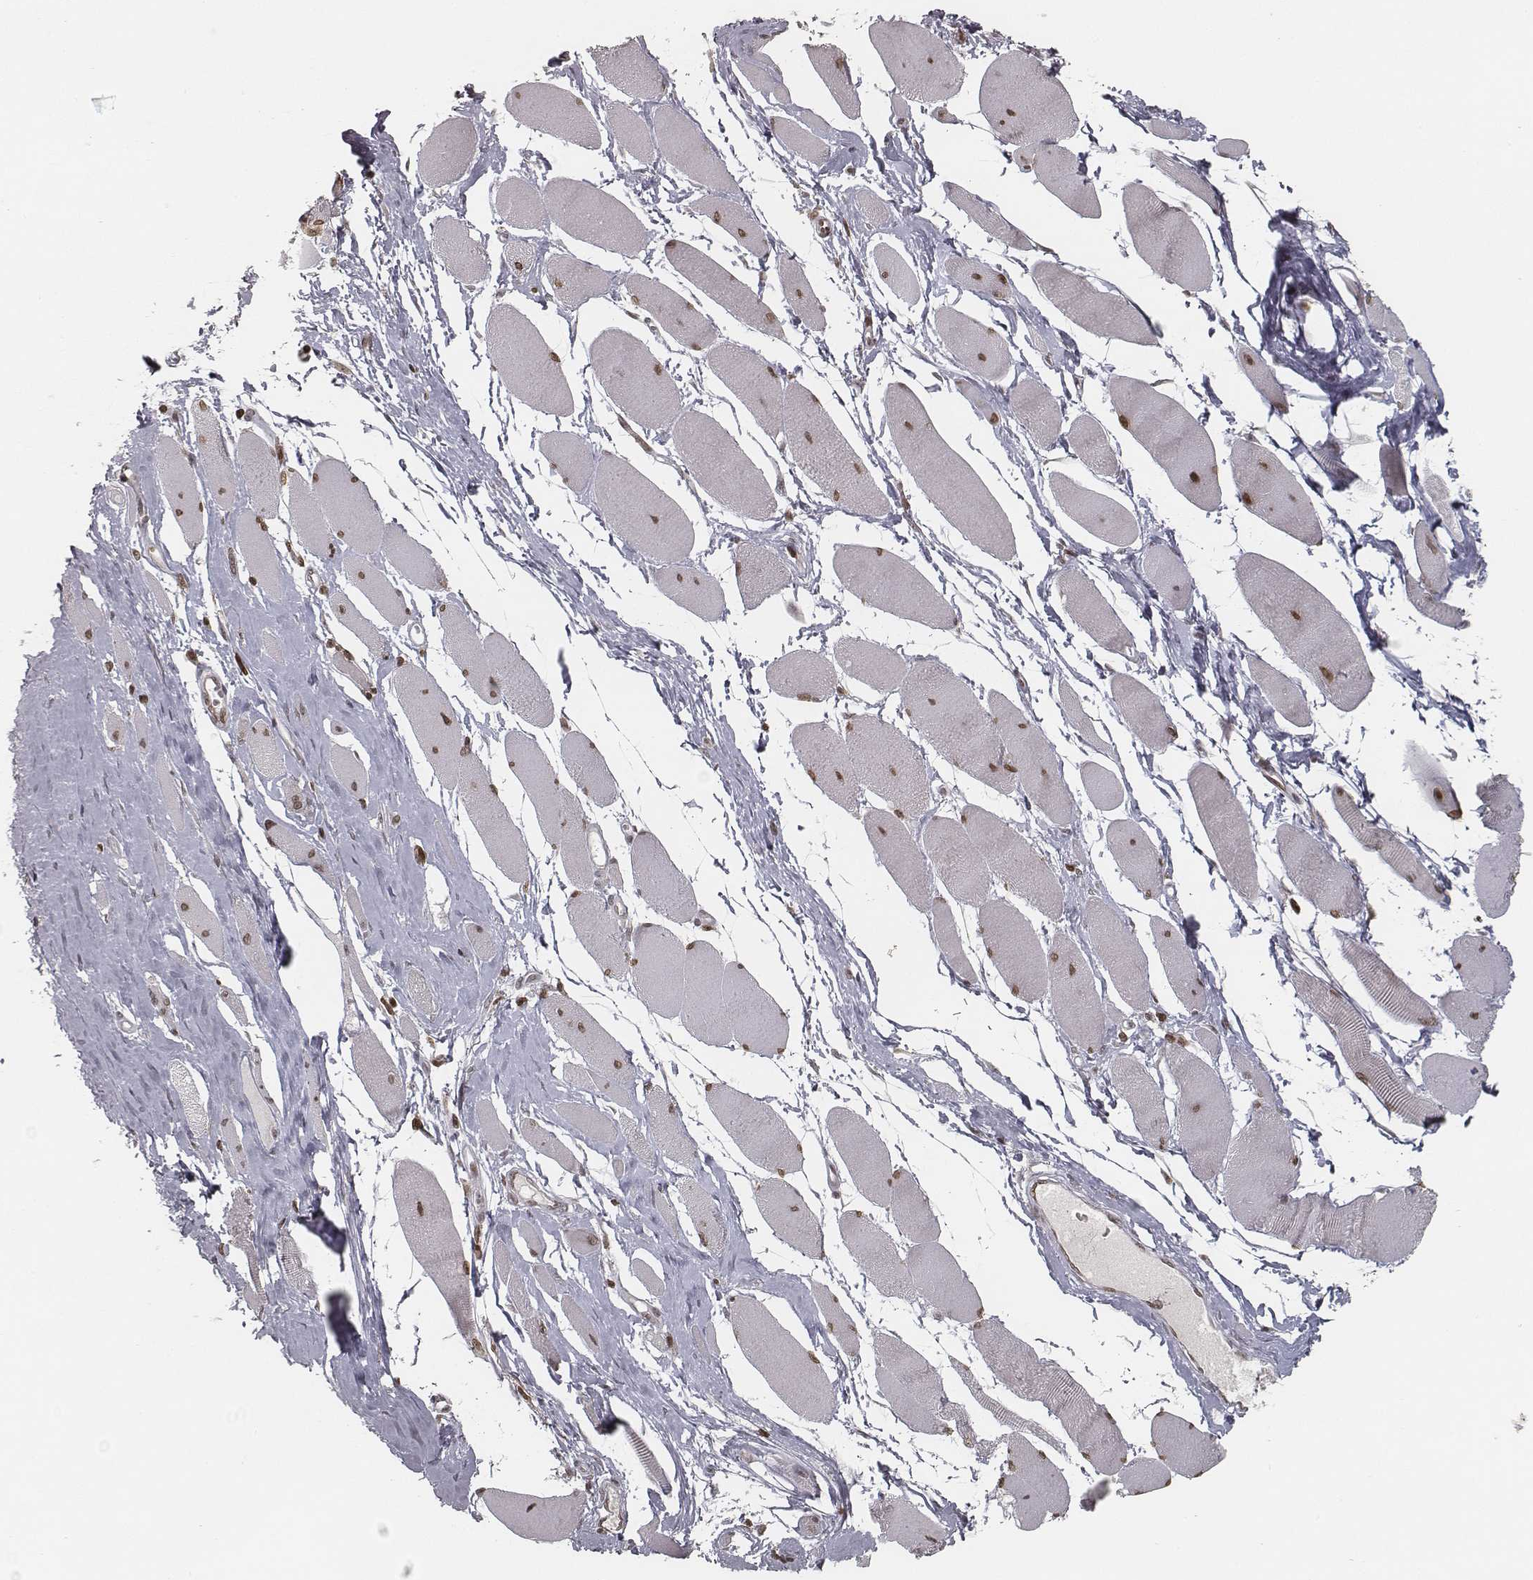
{"staining": {"intensity": "moderate", "quantity": ">75%", "location": "nuclear"}, "tissue": "skeletal muscle", "cell_type": "Myocytes", "image_type": "normal", "snomed": [{"axis": "morphology", "description": "Normal tissue, NOS"}, {"axis": "topography", "description": "Skeletal muscle"}], "caption": "Immunohistochemical staining of benign human skeletal muscle displays moderate nuclear protein positivity in about >75% of myocytes. The staining was performed using DAB (3,3'-diaminobenzidine), with brown indicating positive protein expression. Nuclei are stained blue with hematoxylin.", "gene": "HMGA2", "patient": {"sex": "female", "age": 75}}